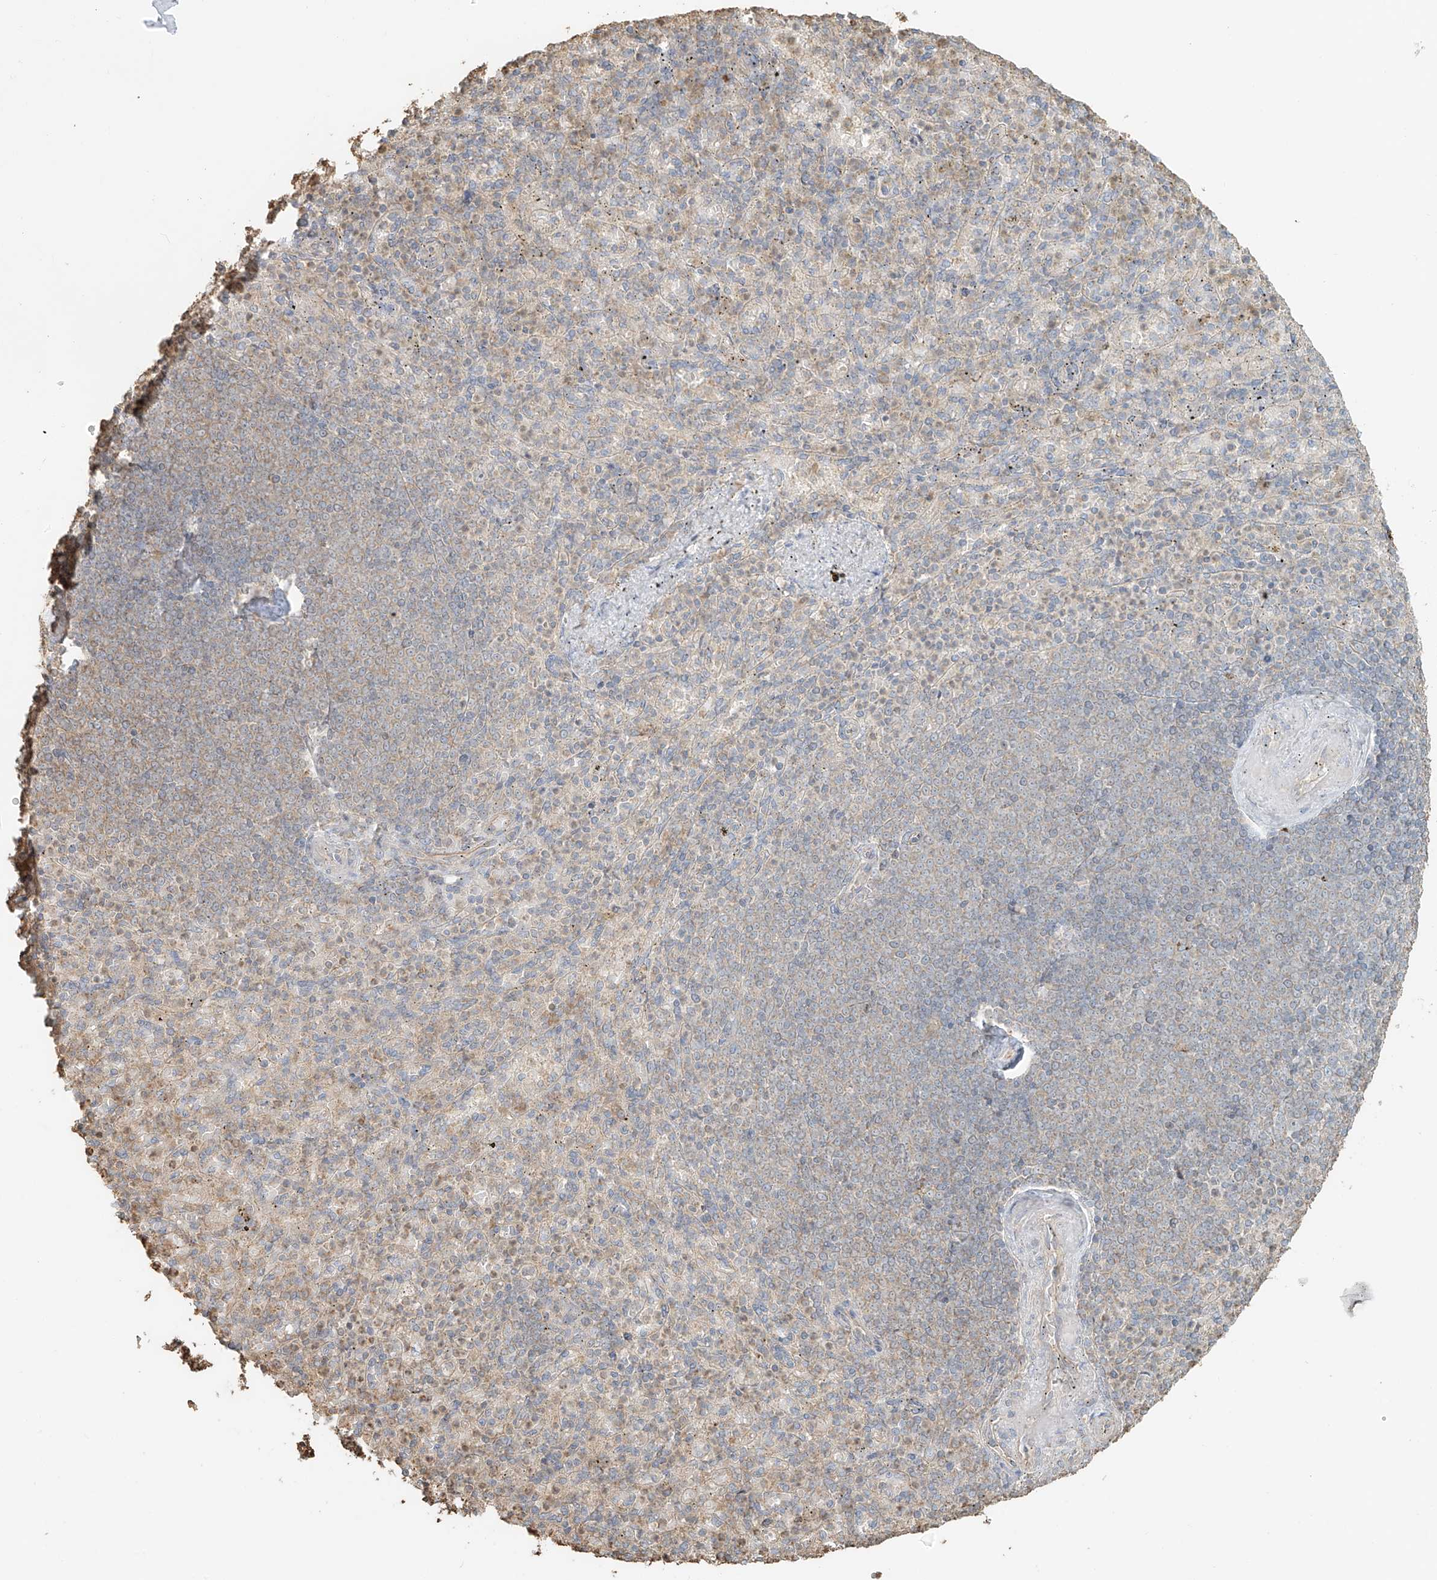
{"staining": {"intensity": "weak", "quantity": "<25%", "location": "cytoplasmic/membranous"}, "tissue": "spleen", "cell_type": "Cells in red pulp", "image_type": "normal", "snomed": [{"axis": "morphology", "description": "Normal tissue, NOS"}, {"axis": "topography", "description": "Spleen"}], "caption": "IHC image of normal human spleen stained for a protein (brown), which displays no positivity in cells in red pulp.", "gene": "NPHS1", "patient": {"sex": "female", "age": 74}}